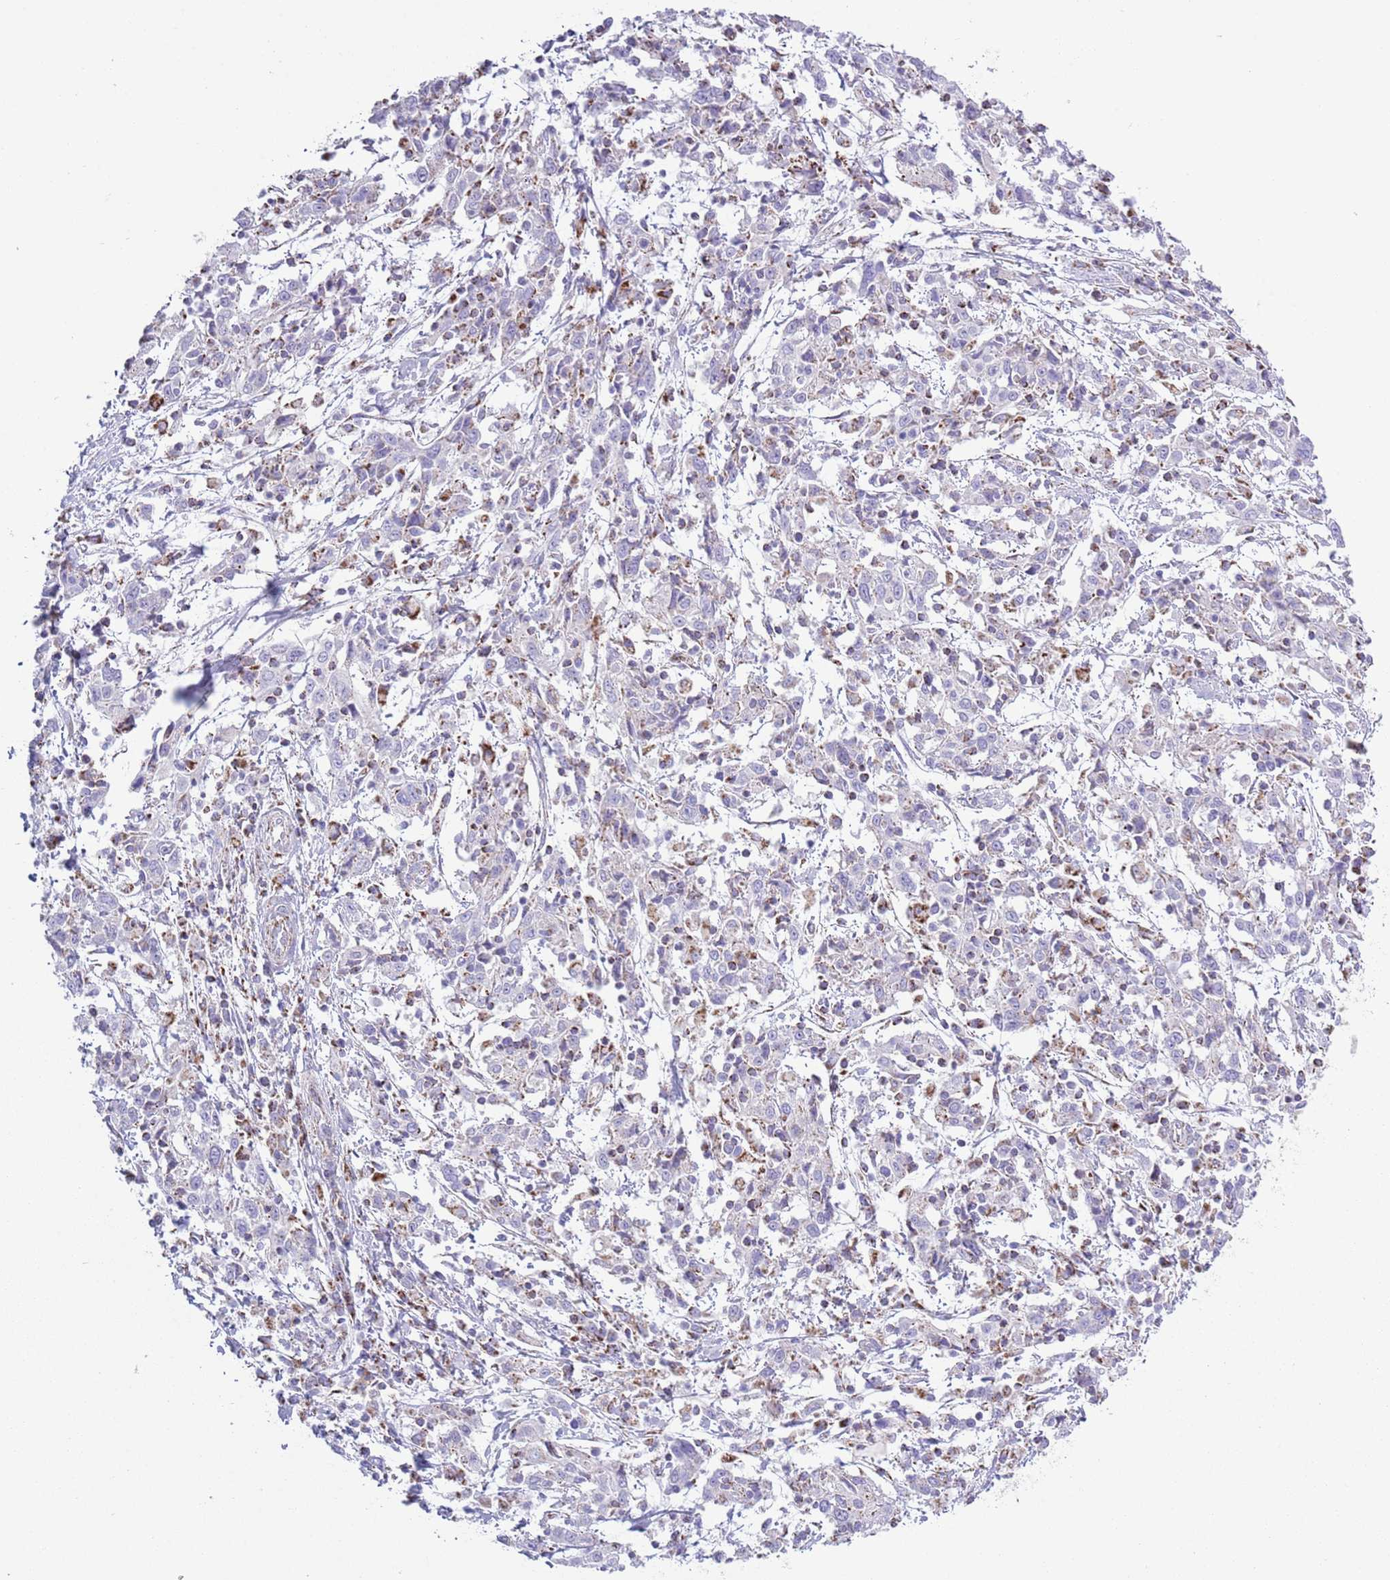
{"staining": {"intensity": "moderate", "quantity": "25%-75%", "location": "cytoplasmic/membranous"}, "tissue": "cervical cancer", "cell_type": "Tumor cells", "image_type": "cancer", "snomed": [{"axis": "morphology", "description": "Squamous cell carcinoma, NOS"}, {"axis": "topography", "description": "Cervix"}], "caption": "Immunohistochemical staining of human cervical cancer reveals moderate cytoplasmic/membranous protein staining in about 25%-75% of tumor cells. The staining was performed using DAB to visualize the protein expression in brown, while the nuclei were stained in blue with hematoxylin (Magnification: 20x).", "gene": "ATP6V1B1", "patient": {"sex": "female", "age": 46}}